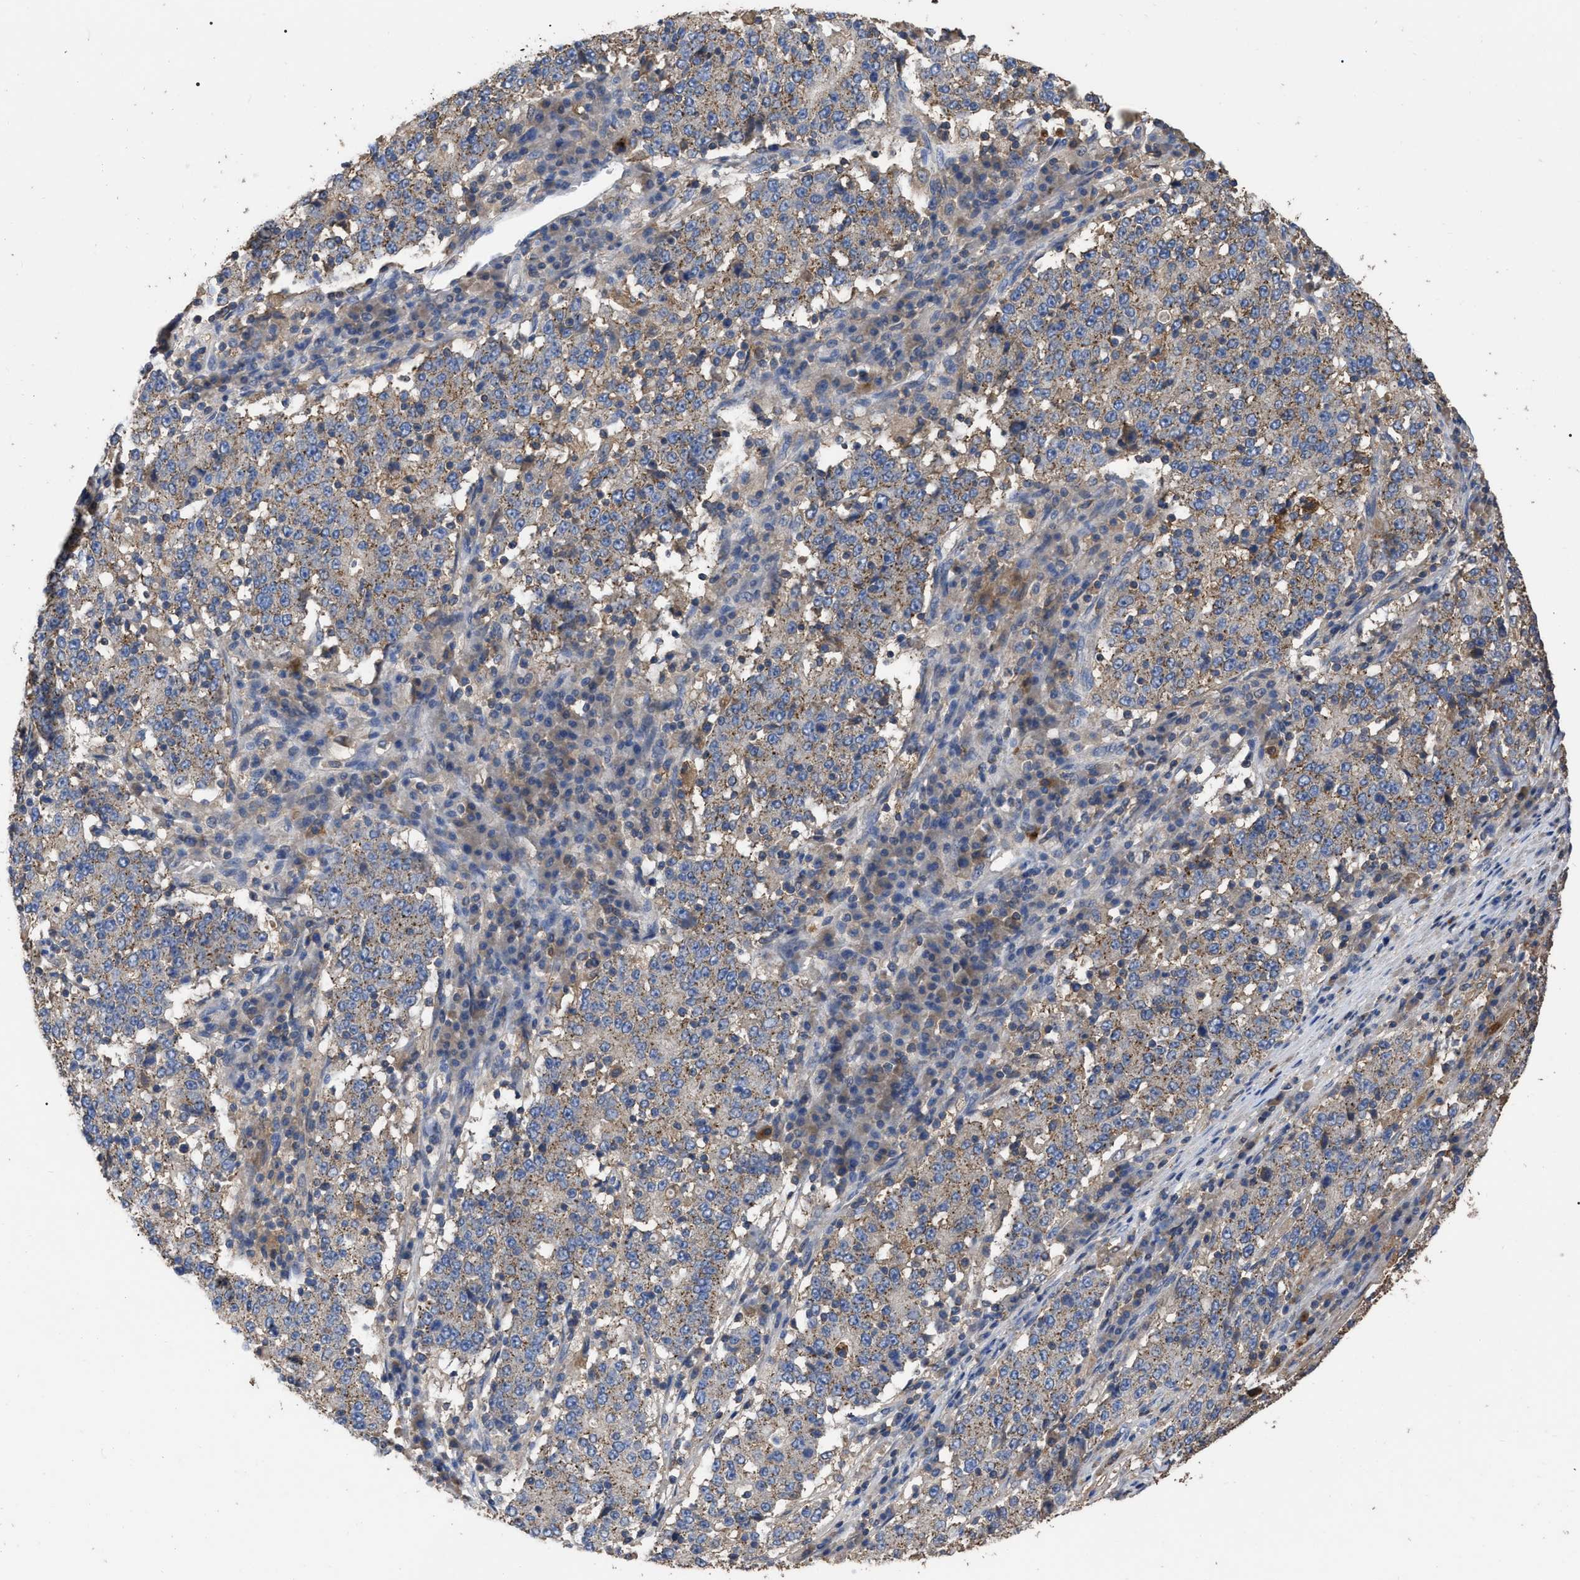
{"staining": {"intensity": "weak", "quantity": ">75%", "location": "cytoplasmic/membranous"}, "tissue": "stomach cancer", "cell_type": "Tumor cells", "image_type": "cancer", "snomed": [{"axis": "morphology", "description": "Adenocarcinoma, NOS"}, {"axis": "topography", "description": "Stomach"}], "caption": "Protein staining exhibits weak cytoplasmic/membranous expression in about >75% of tumor cells in stomach cancer.", "gene": "GPR179", "patient": {"sex": "male", "age": 59}}